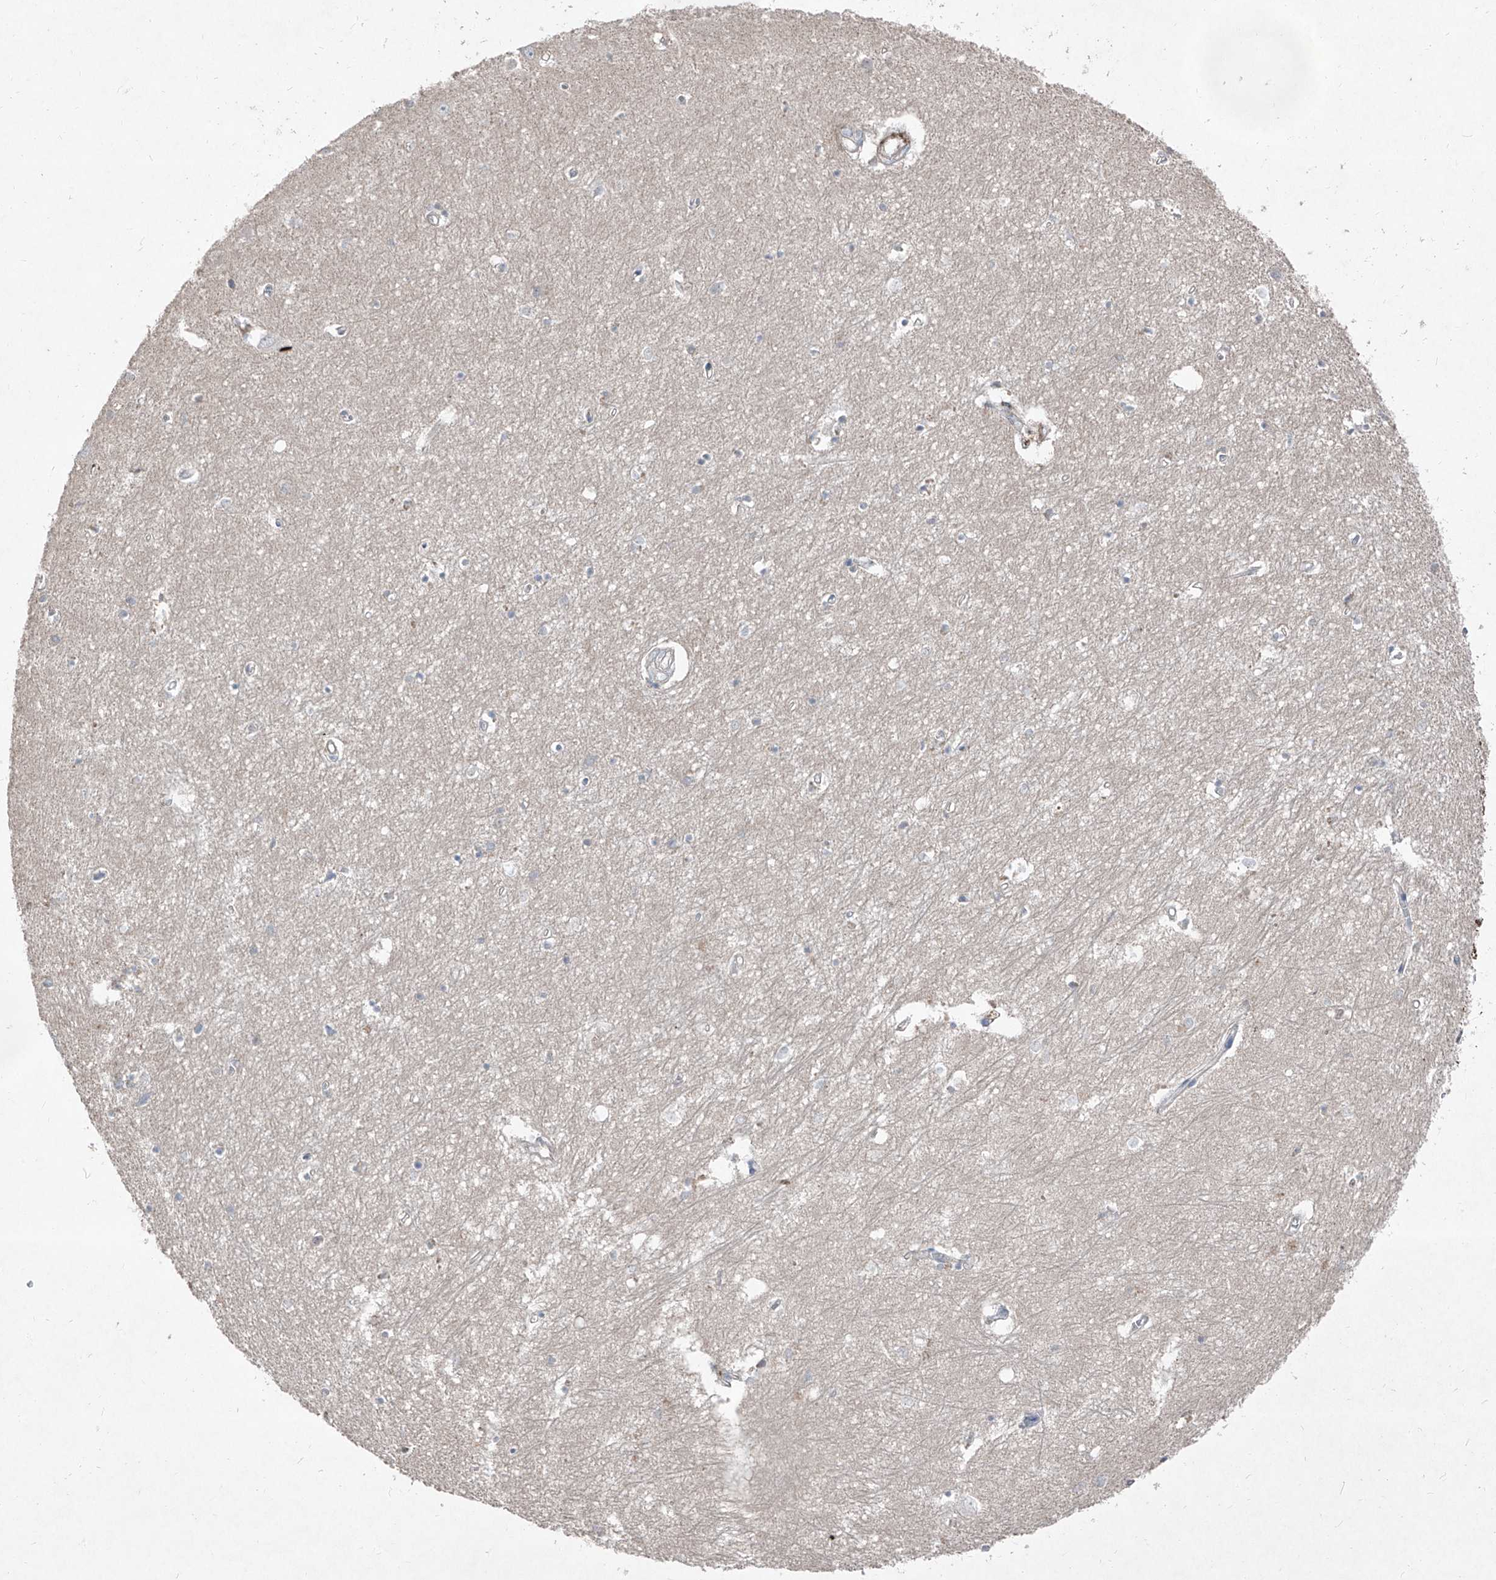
{"staining": {"intensity": "negative", "quantity": "none", "location": "none"}, "tissue": "hippocampus", "cell_type": "Glial cells", "image_type": "normal", "snomed": [{"axis": "morphology", "description": "Normal tissue, NOS"}, {"axis": "topography", "description": "Hippocampus"}], "caption": "The photomicrograph displays no significant positivity in glial cells of hippocampus.", "gene": "UFD1", "patient": {"sex": "female", "age": 64}}